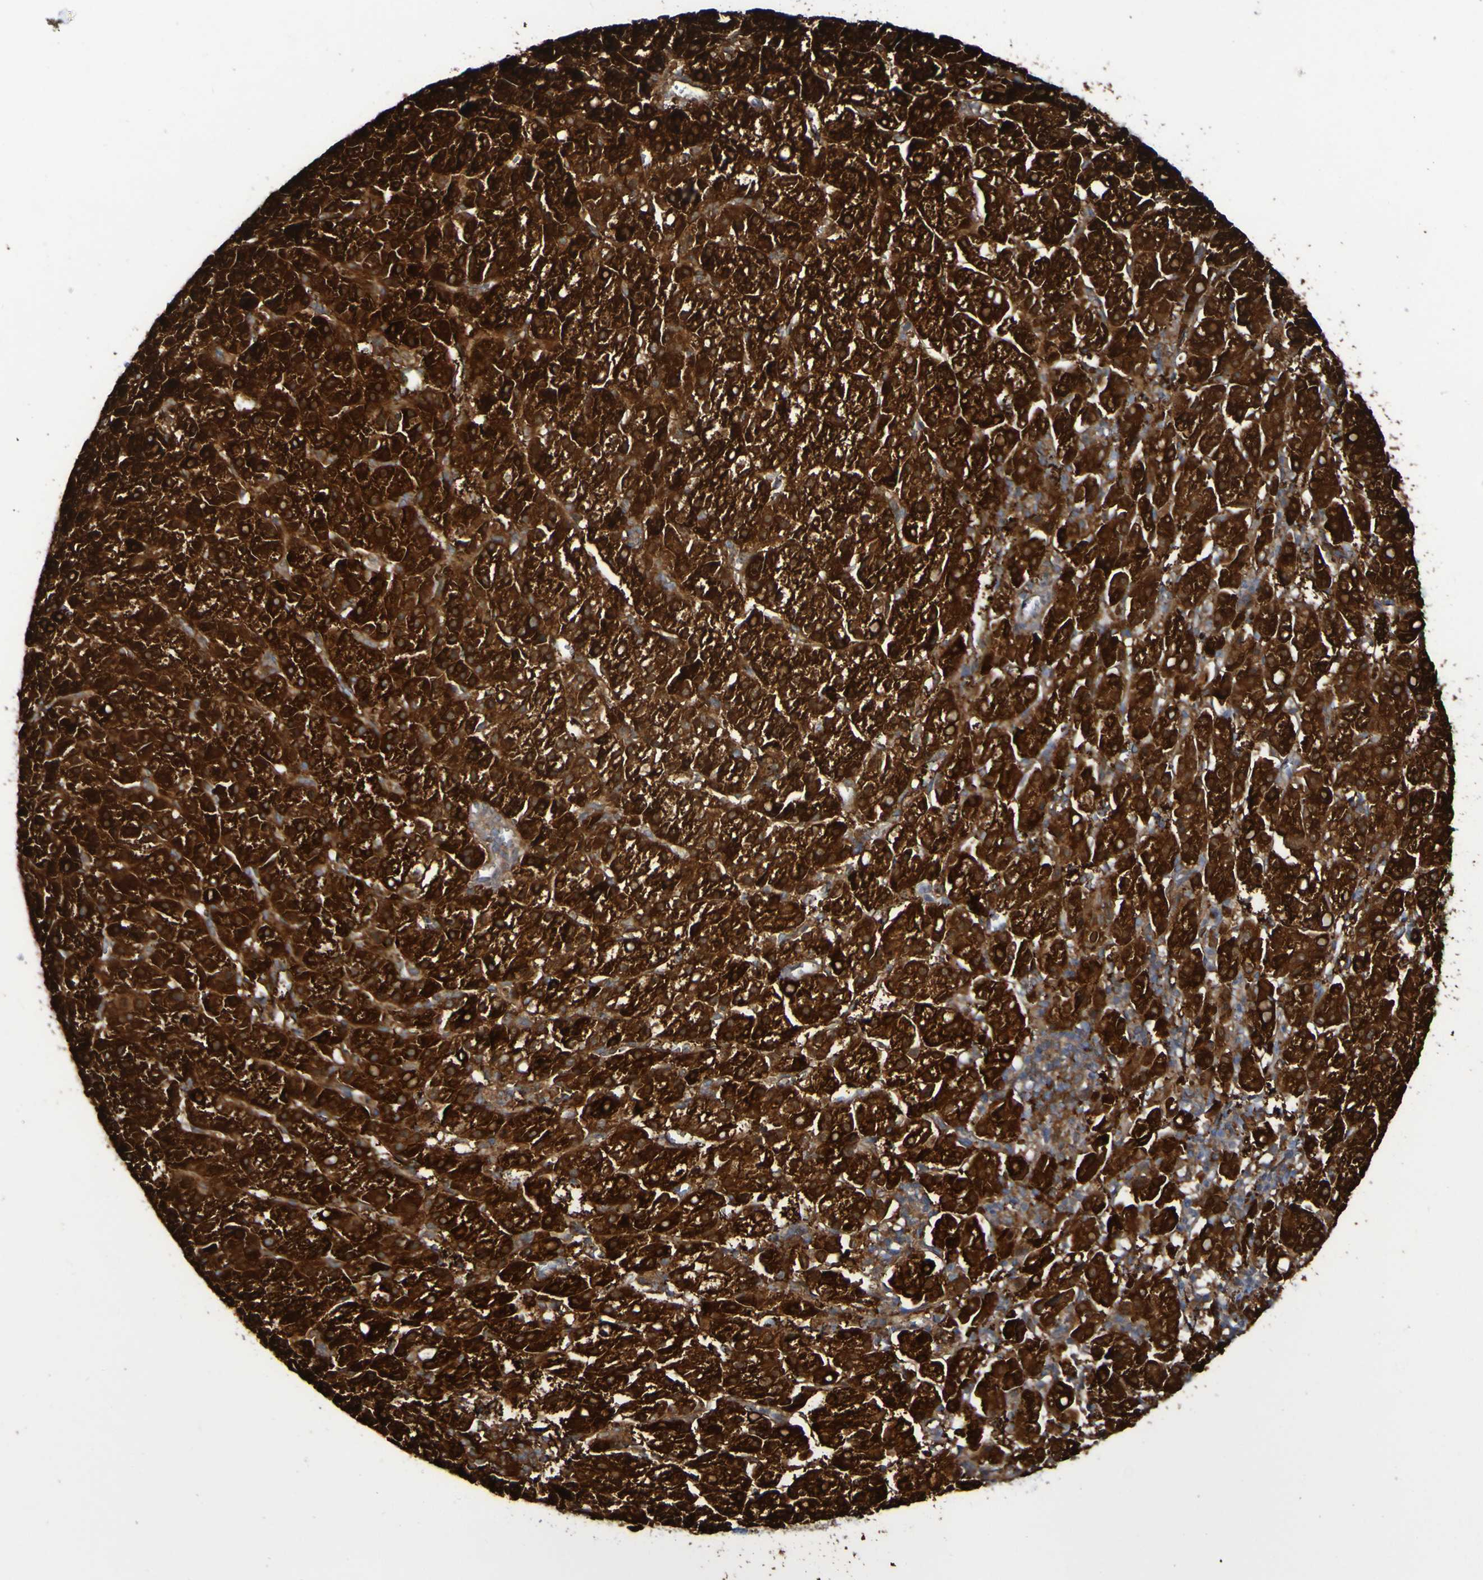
{"staining": {"intensity": "strong", "quantity": ">75%", "location": "cytoplasmic/membranous"}, "tissue": "liver cancer", "cell_type": "Tumor cells", "image_type": "cancer", "snomed": [{"axis": "morphology", "description": "Carcinoma, Hepatocellular, NOS"}, {"axis": "topography", "description": "Liver"}], "caption": "A high-resolution photomicrograph shows immunohistochemistry staining of hepatocellular carcinoma (liver), which shows strong cytoplasmic/membranous positivity in about >75% of tumor cells.", "gene": "MPPE1", "patient": {"sex": "female", "age": 58}}